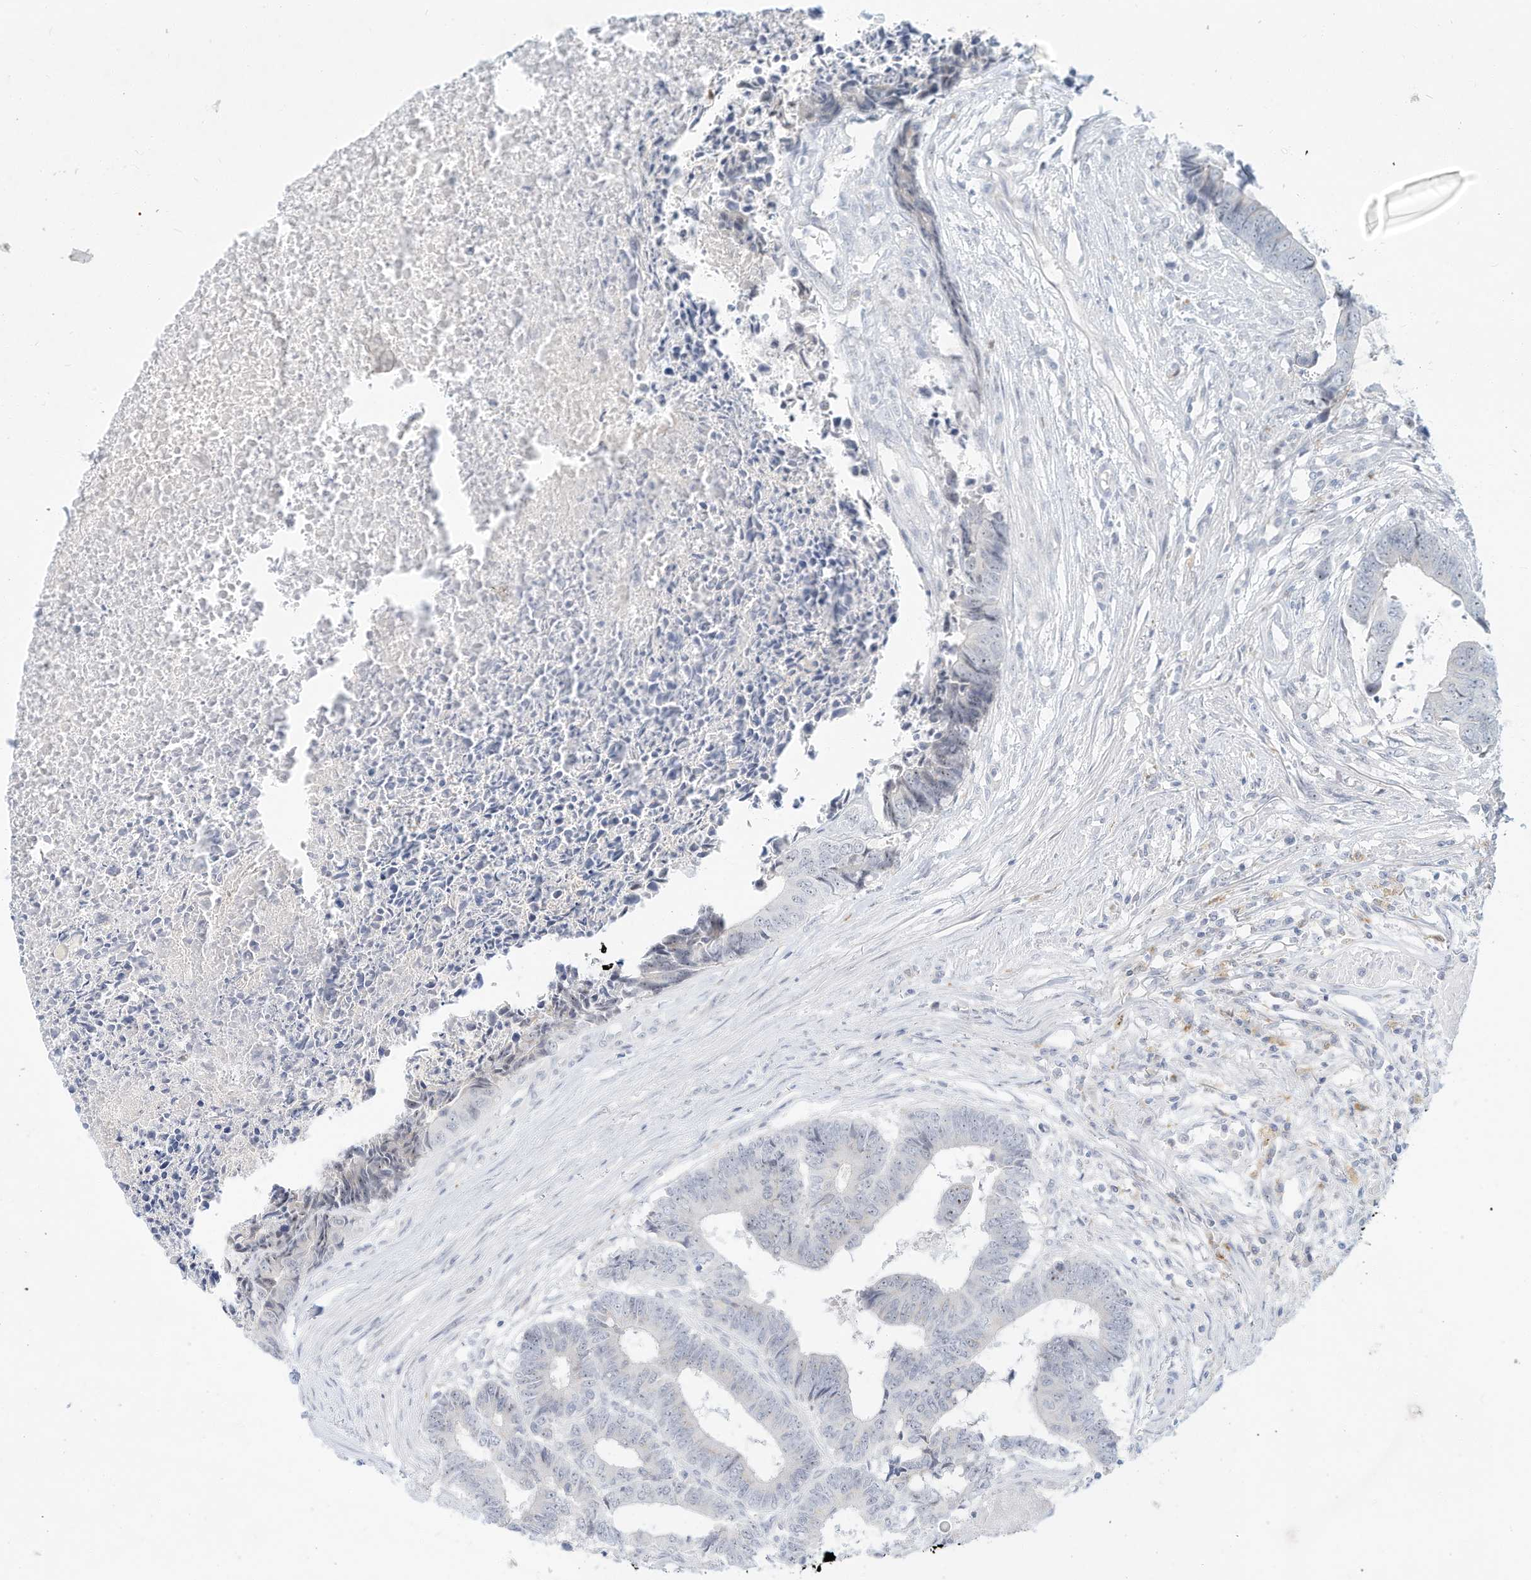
{"staining": {"intensity": "negative", "quantity": "none", "location": "none"}, "tissue": "colorectal cancer", "cell_type": "Tumor cells", "image_type": "cancer", "snomed": [{"axis": "morphology", "description": "Adenocarcinoma, NOS"}, {"axis": "topography", "description": "Rectum"}], "caption": "Immunohistochemical staining of colorectal cancer demonstrates no significant staining in tumor cells.", "gene": "PAK6", "patient": {"sex": "male", "age": 84}}